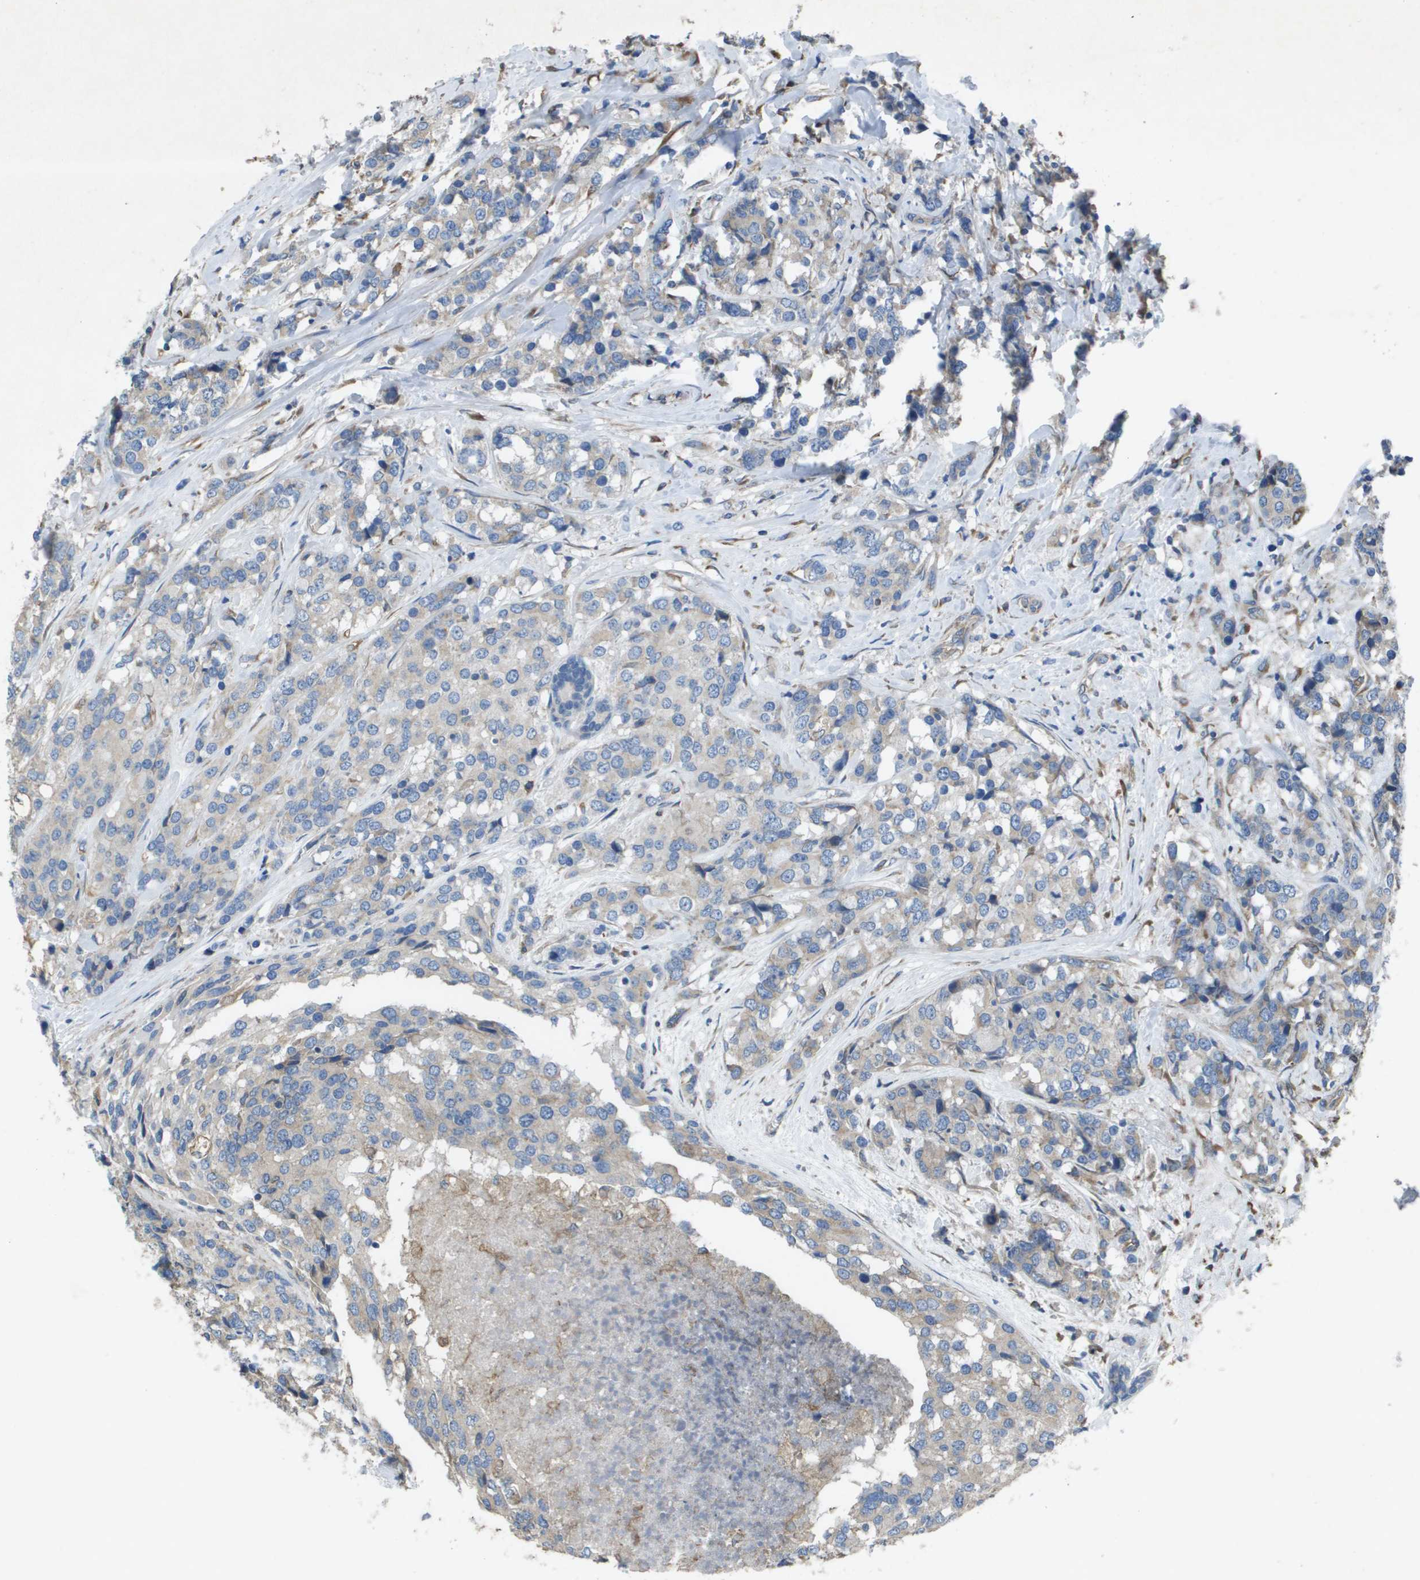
{"staining": {"intensity": "weak", "quantity": ">75%", "location": "cytoplasmic/membranous"}, "tissue": "breast cancer", "cell_type": "Tumor cells", "image_type": "cancer", "snomed": [{"axis": "morphology", "description": "Lobular carcinoma"}, {"axis": "topography", "description": "Breast"}], "caption": "Breast lobular carcinoma stained with a protein marker displays weak staining in tumor cells.", "gene": "CLCN2", "patient": {"sex": "female", "age": 59}}